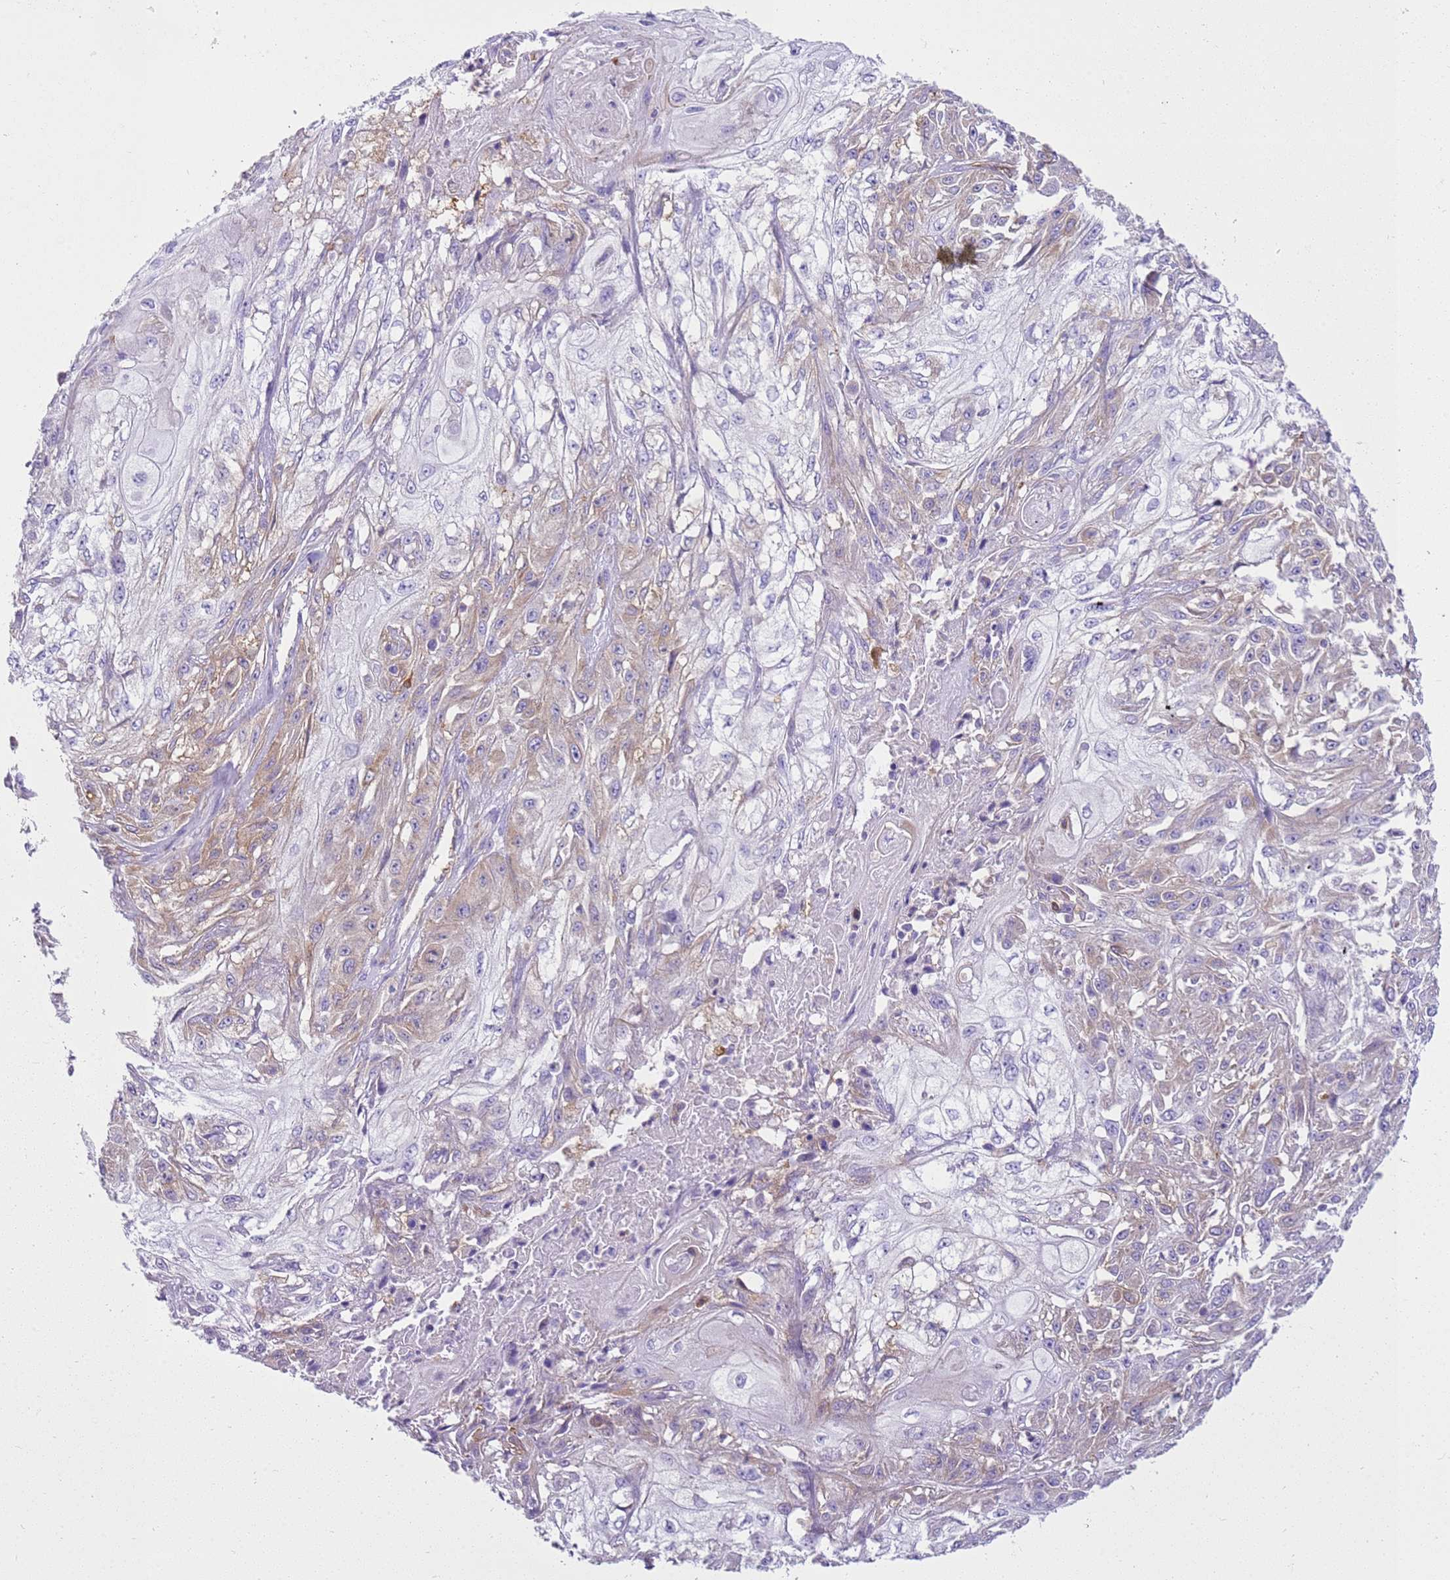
{"staining": {"intensity": "weak", "quantity": "<25%", "location": "cytoplasmic/membranous"}, "tissue": "skin cancer", "cell_type": "Tumor cells", "image_type": "cancer", "snomed": [{"axis": "morphology", "description": "Squamous cell carcinoma, NOS"}, {"axis": "morphology", "description": "Squamous cell carcinoma, metastatic, NOS"}, {"axis": "topography", "description": "Skin"}, {"axis": "topography", "description": "Lymph node"}], "caption": "Tumor cells show no significant expression in skin squamous cell carcinoma. (DAB immunohistochemistry visualized using brightfield microscopy, high magnification).", "gene": "SNX21", "patient": {"sex": "male", "age": 75}}